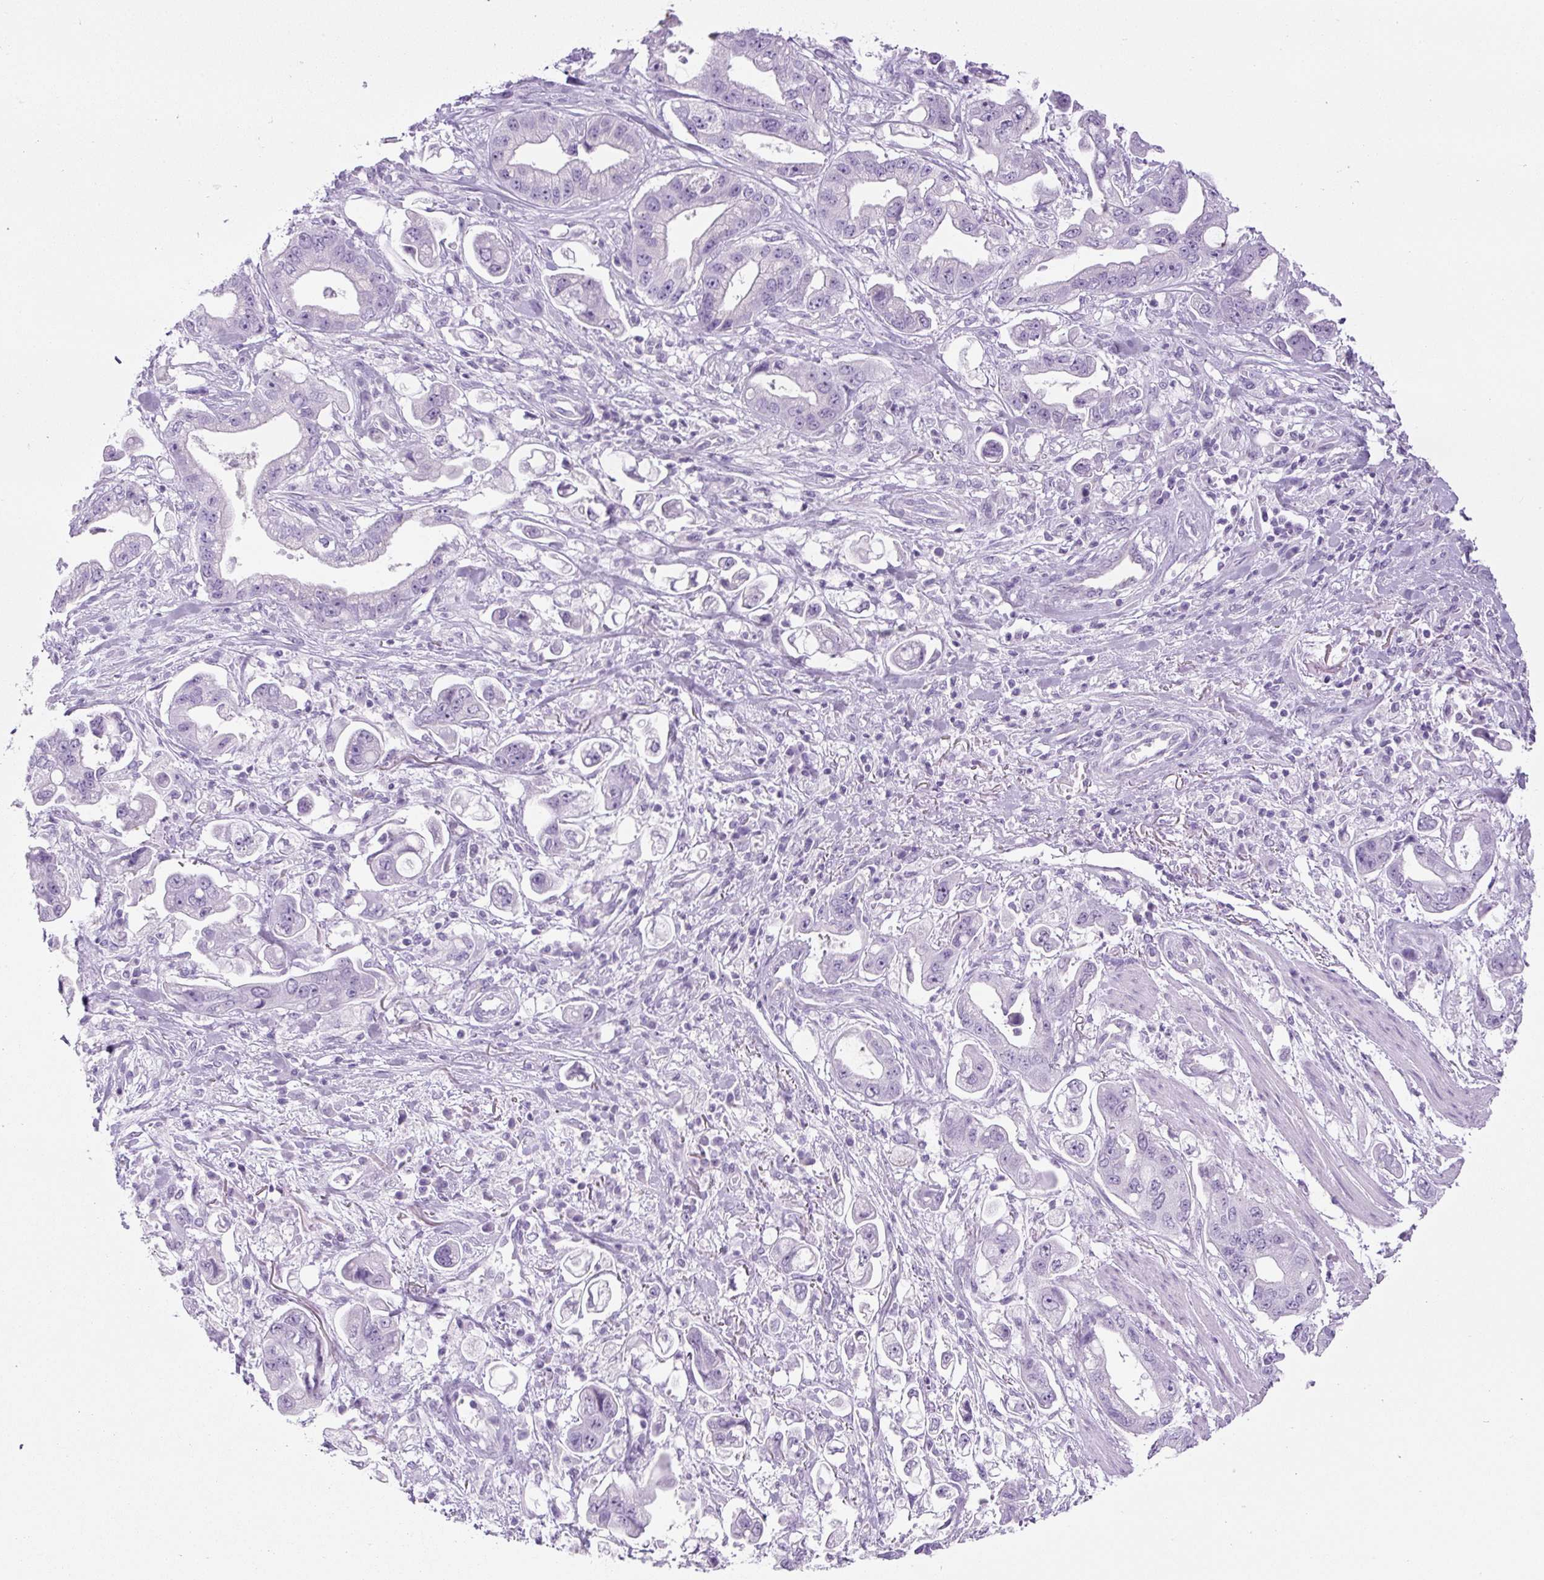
{"staining": {"intensity": "negative", "quantity": "none", "location": "none"}, "tissue": "stomach cancer", "cell_type": "Tumor cells", "image_type": "cancer", "snomed": [{"axis": "morphology", "description": "Adenocarcinoma, NOS"}, {"axis": "topography", "description": "Stomach"}], "caption": "The image shows no significant staining in tumor cells of stomach adenocarcinoma.", "gene": "RSPO4", "patient": {"sex": "male", "age": 62}}